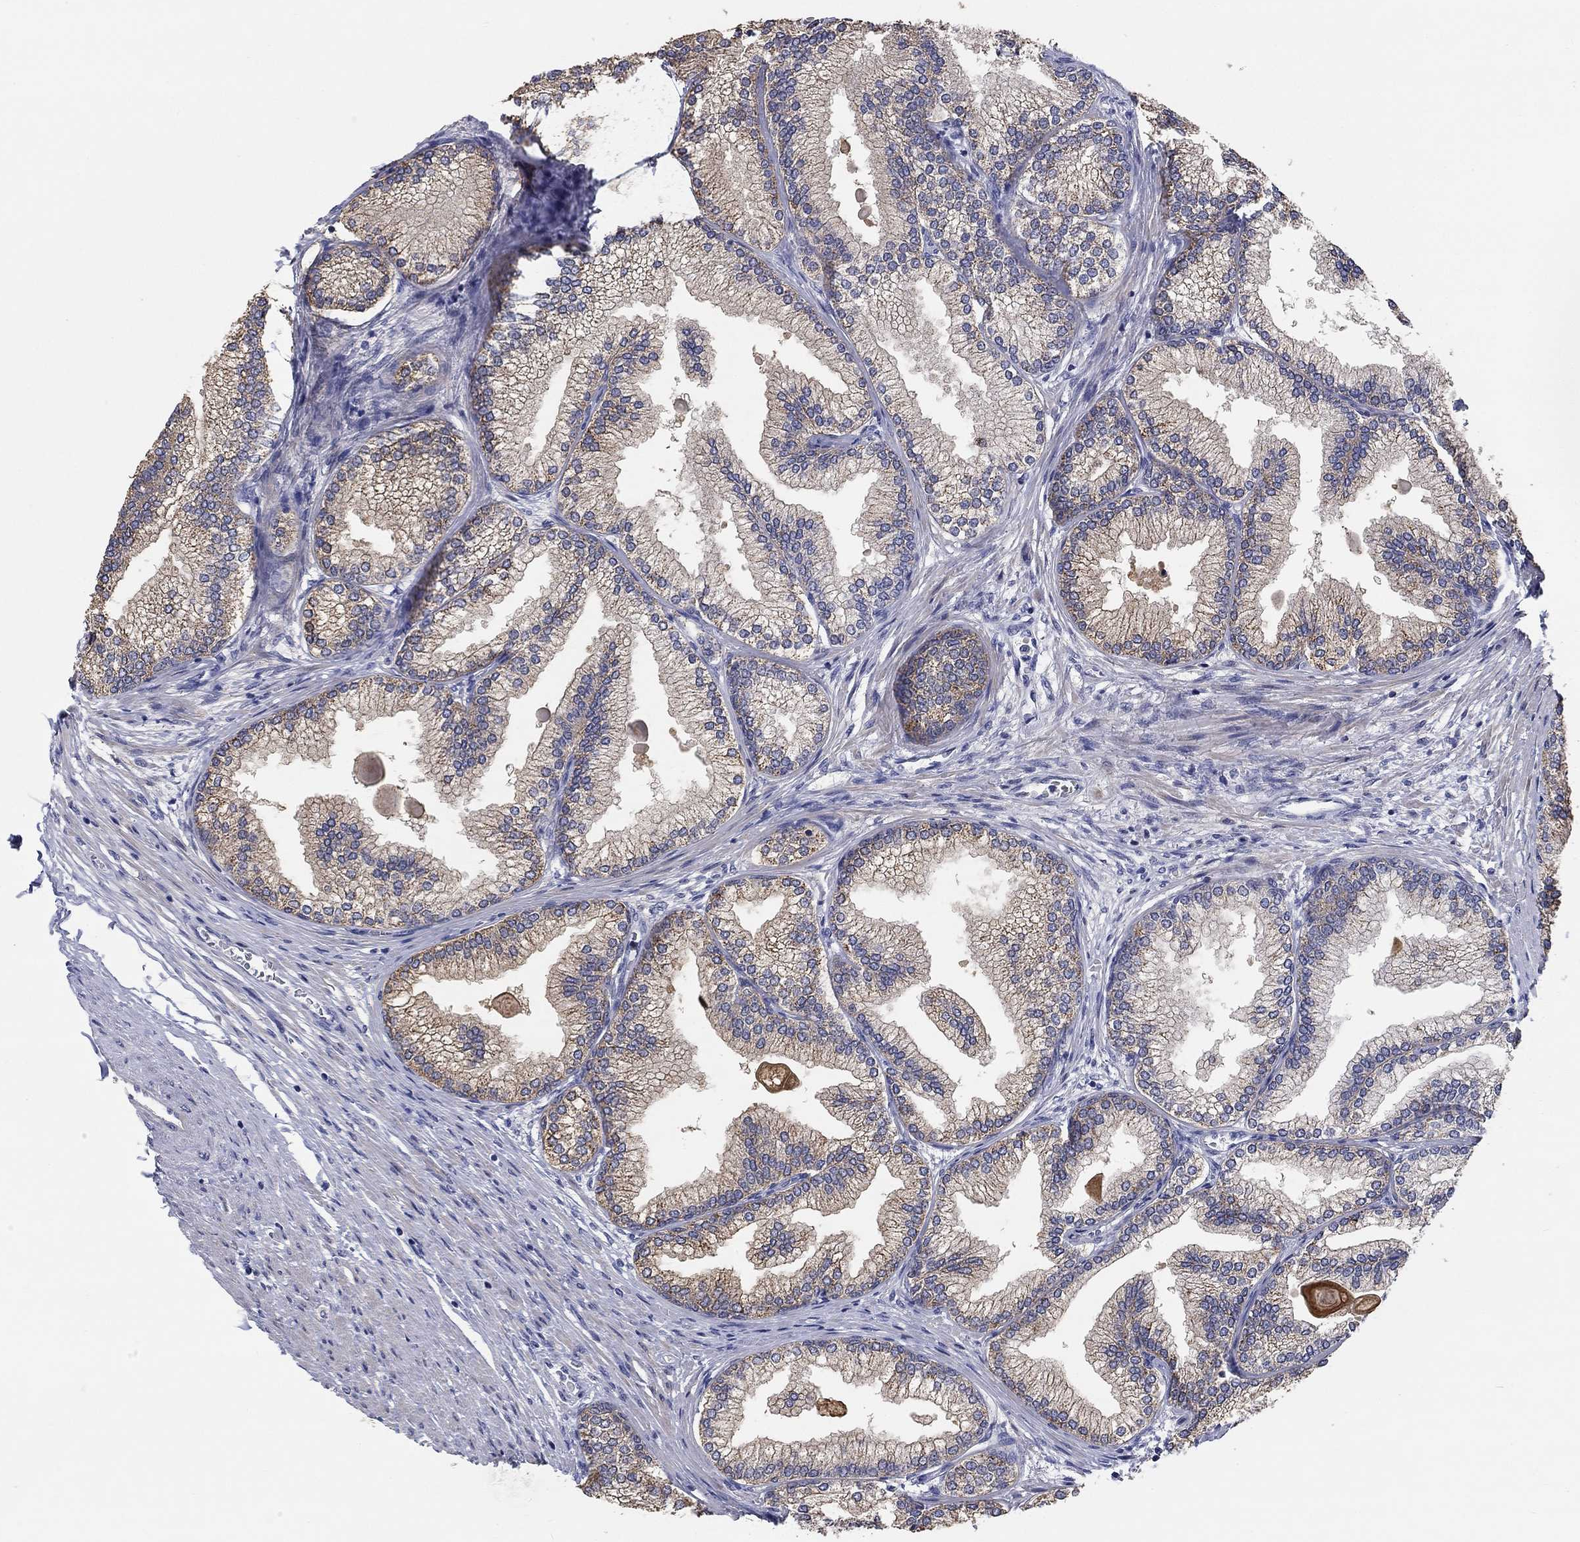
{"staining": {"intensity": "strong", "quantity": "<25%", "location": "cytoplasmic/membranous,nuclear"}, "tissue": "prostate", "cell_type": "Glandular cells", "image_type": "normal", "snomed": [{"axis": "morphology", "description": "Normal tissue, NOS"}, {"axis": "topography", "description": "Prostate"}], "caption": "IHC of normal human prostate reveals medium levels of strong cytoplasmic/membranous,nuclear expression in about <25% of glandular cells. (Stains: DAB (3,3'-diaminobenzidine) in brown, nuclei in blue, Microscopy: brightfield microscopy at high magnification).", "gene": "PRC1", "patient": {"sex": "male", "age": 72}}